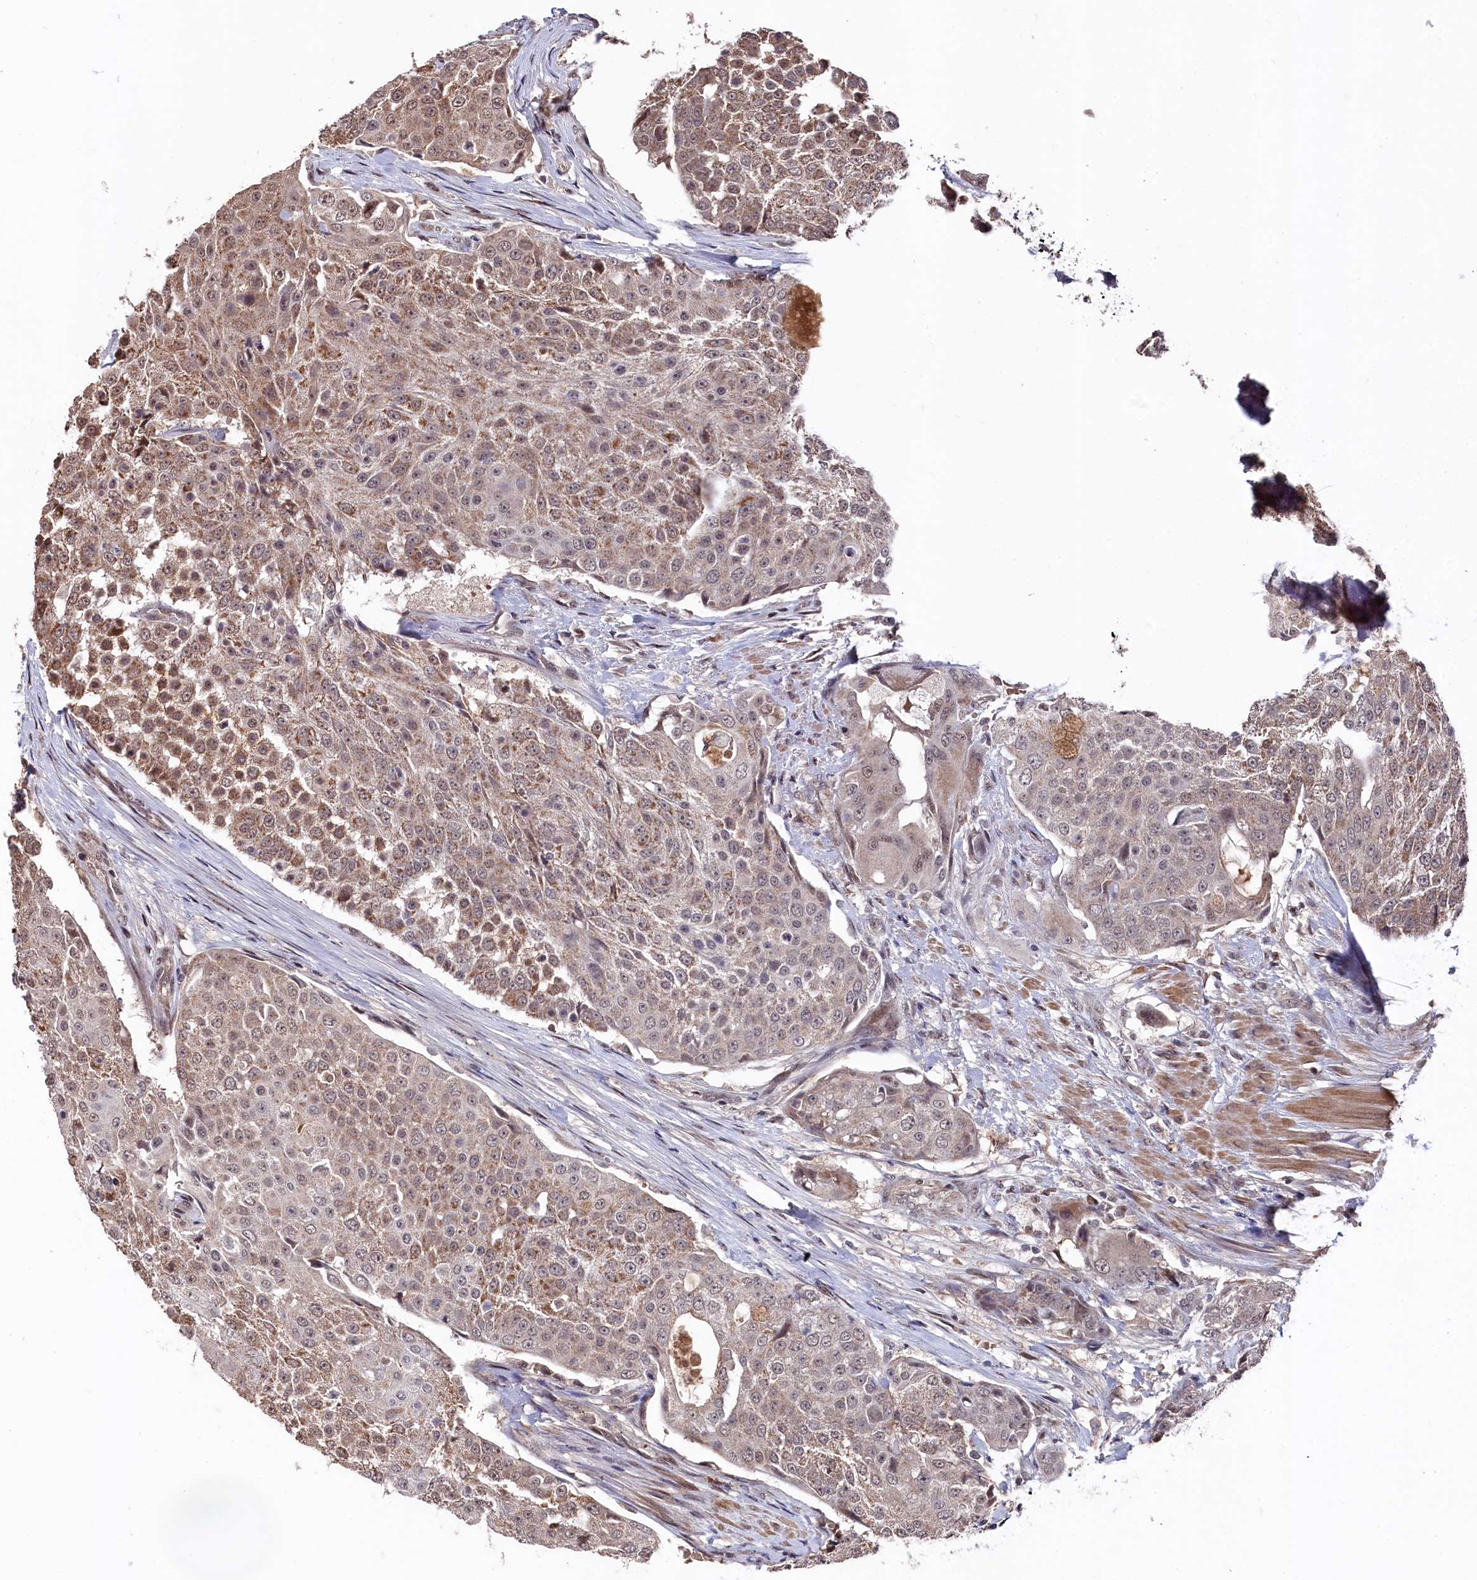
{"staining": {"intensity": "moderate", "quantity": ">75%", "location": "cytoplasmic/membranous,nuclear"}, "tissue": "urothelial cancer", "cell_type": "Tumor cells", "image_type": "cancer", "snomed": [{"axis": "morphology", "description": "Urothelial carcinoma, High grade"}, {"axis": "topography", "description": "Urinary bladder"}], "caption": "IHC histopathology image of neoplastic tissue: human high-grade urothelial carcinoma stained using IHC shows medium levels of moderate protein expression localized specifically in the cytoplasmic/membranous and nuclear of tumor cells, appearing as a cytoplasmic/membranous and nuclear brown color.", "gene": "CLPX", "patient": {"sex": "female", "age": 63}}